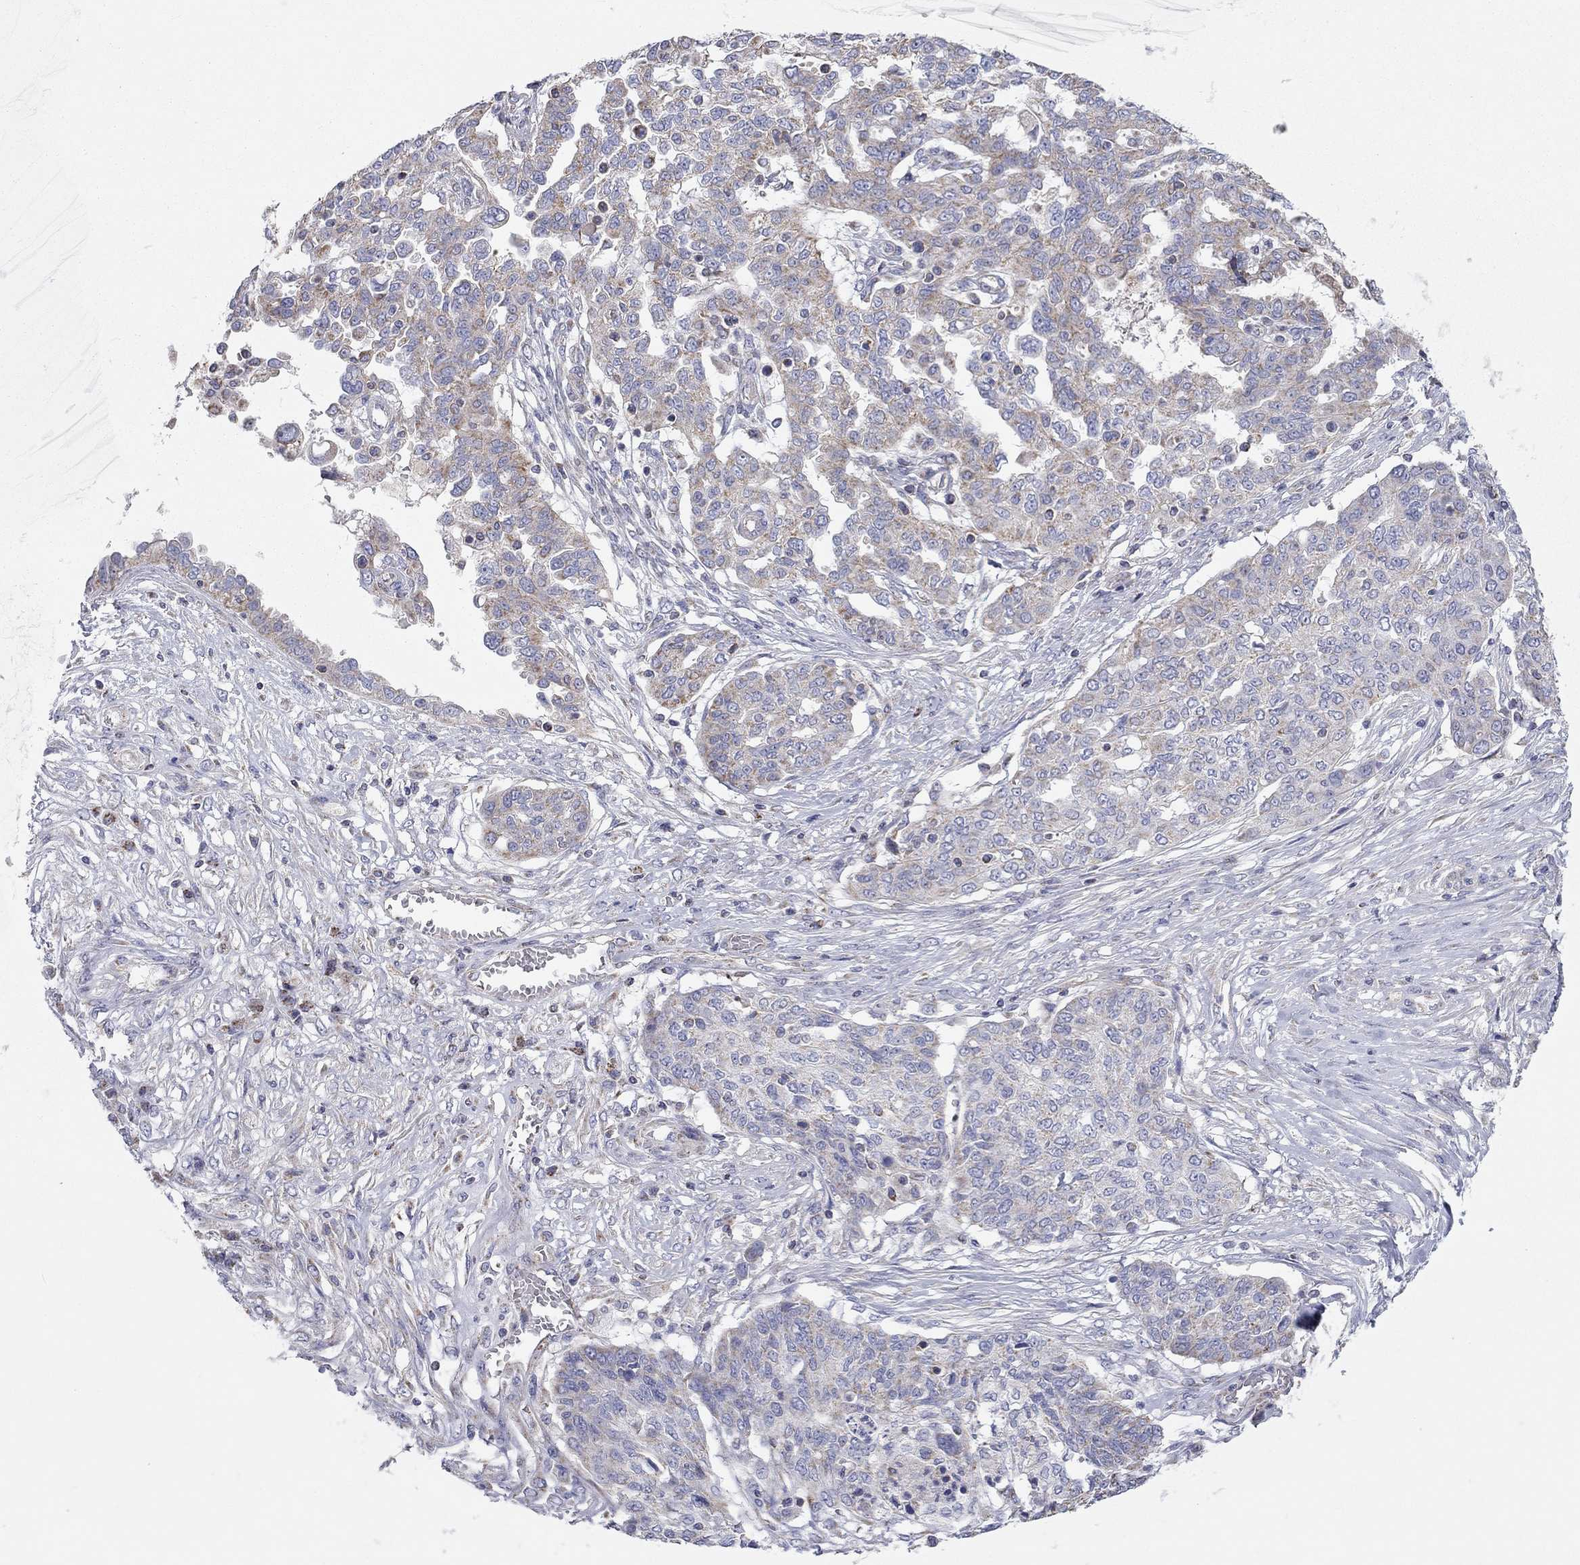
{"staining": {"intensity": "moderate", "quantity": "<25%", "location": "cytoplasmic/membranous"}, "tissue": "ovarian cancer", "cell_type": "Tumor cells", "image_type": "cancer", "snomed": [{"axis": "morphology", "description": "Cystadenocarcinoma, serous, NOS"}, {"axis": "topography", "description": "Ovary"}], "caption": "Moderate cytoplasmic/membranous positivity is appreciated in approximately <25% of tumor cells in ovarian serous cystadenocarcinoma.", "gene": "RCAN1", "patient": {"sex": "female", "age": 67}}